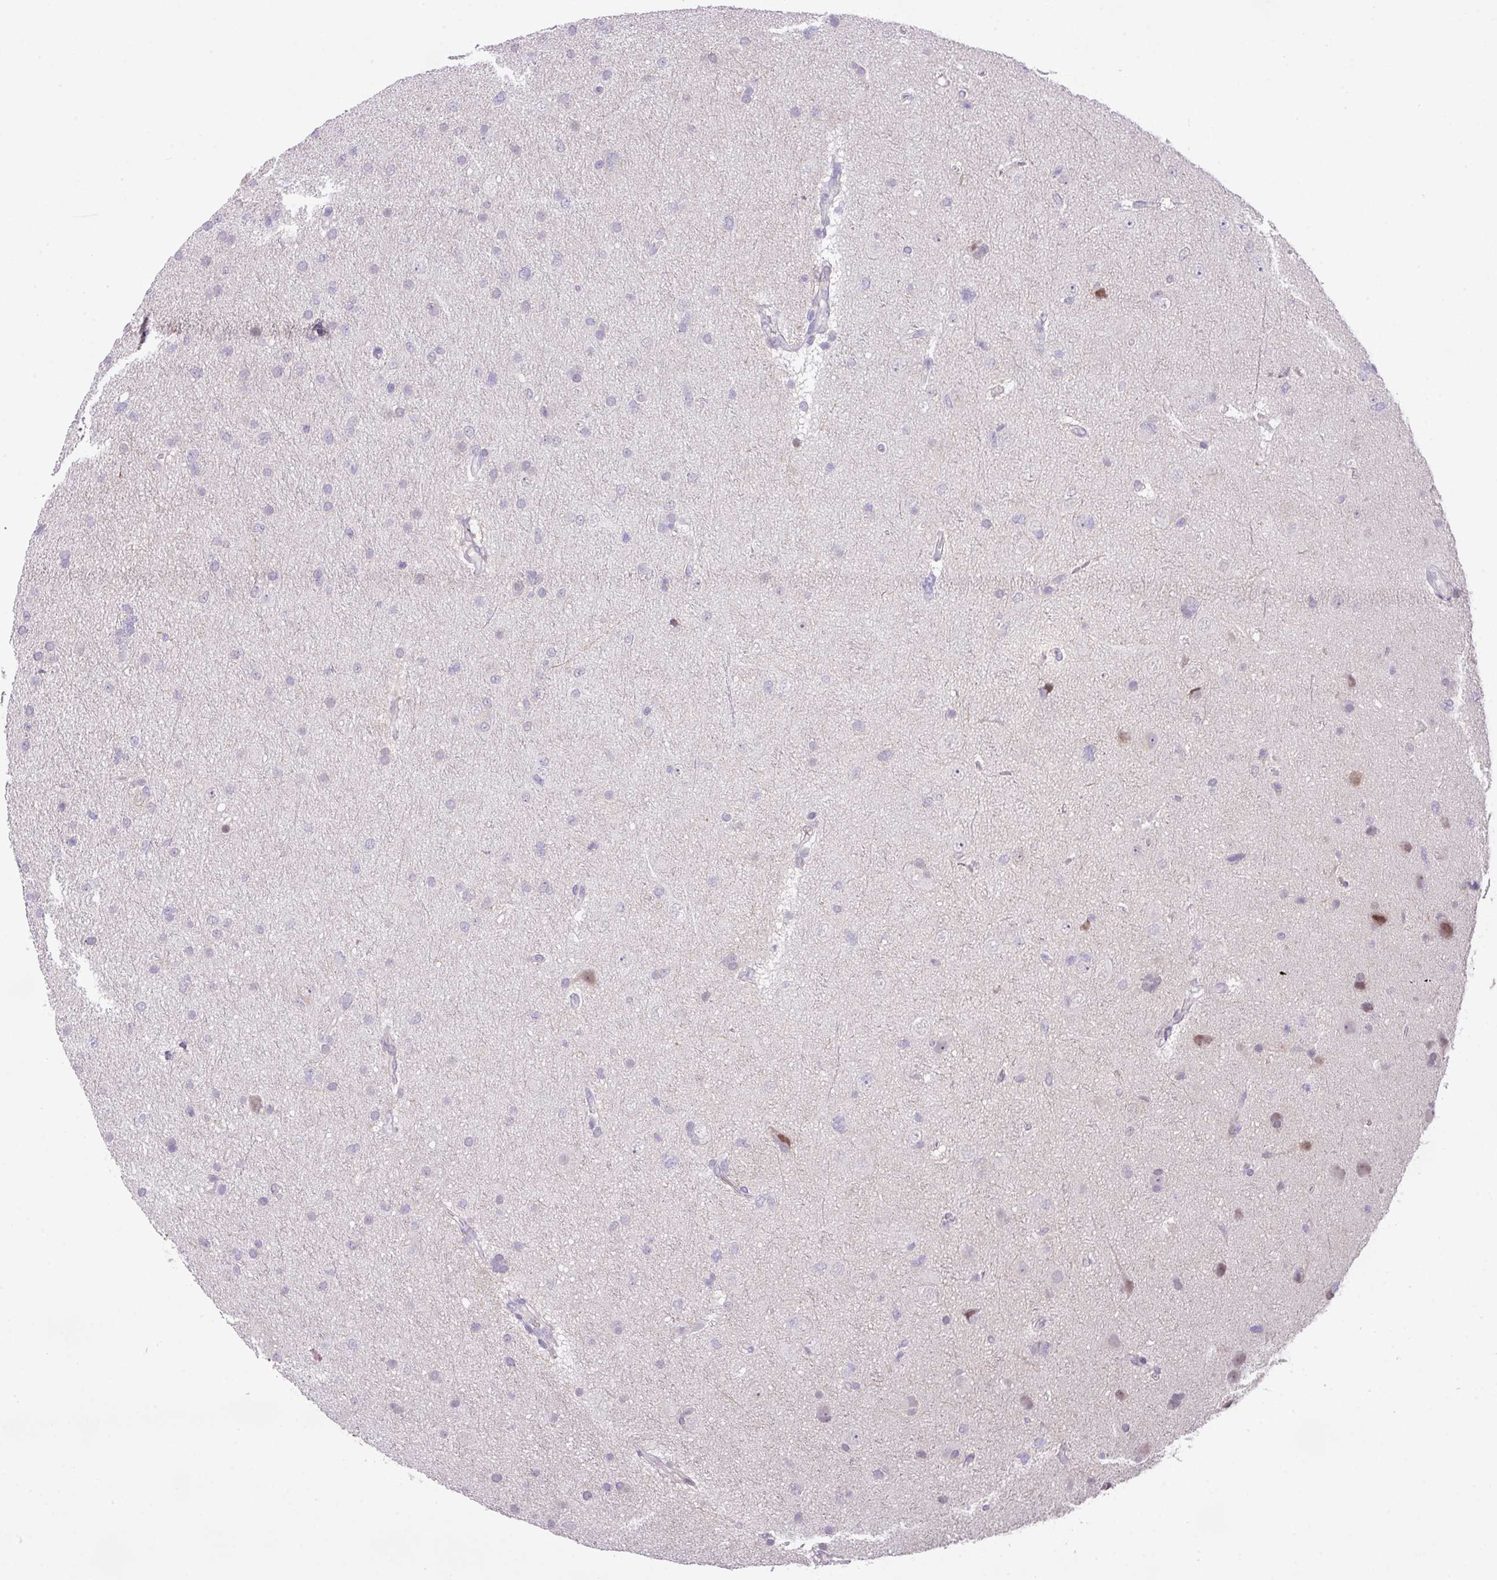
{"staining": {"intensity": "negative", "quantity": "none", "location": "none"}, "tissue": "glioma", "cell_type": "Tumor cells", "image_type": "cancer", "snomed": [{"axis": "morphology", "description": "Glioma, malignant, Low grade"}, {"axis": "topography", "description": "Cerebral cortex"}], "caption": "High power microscopy micrograph of an IHC micrograph of glioma, revealing no significant staining in tumor cells.", "gene": "ANKRD13B", "patient": {"sex": "female", "age": 39}}